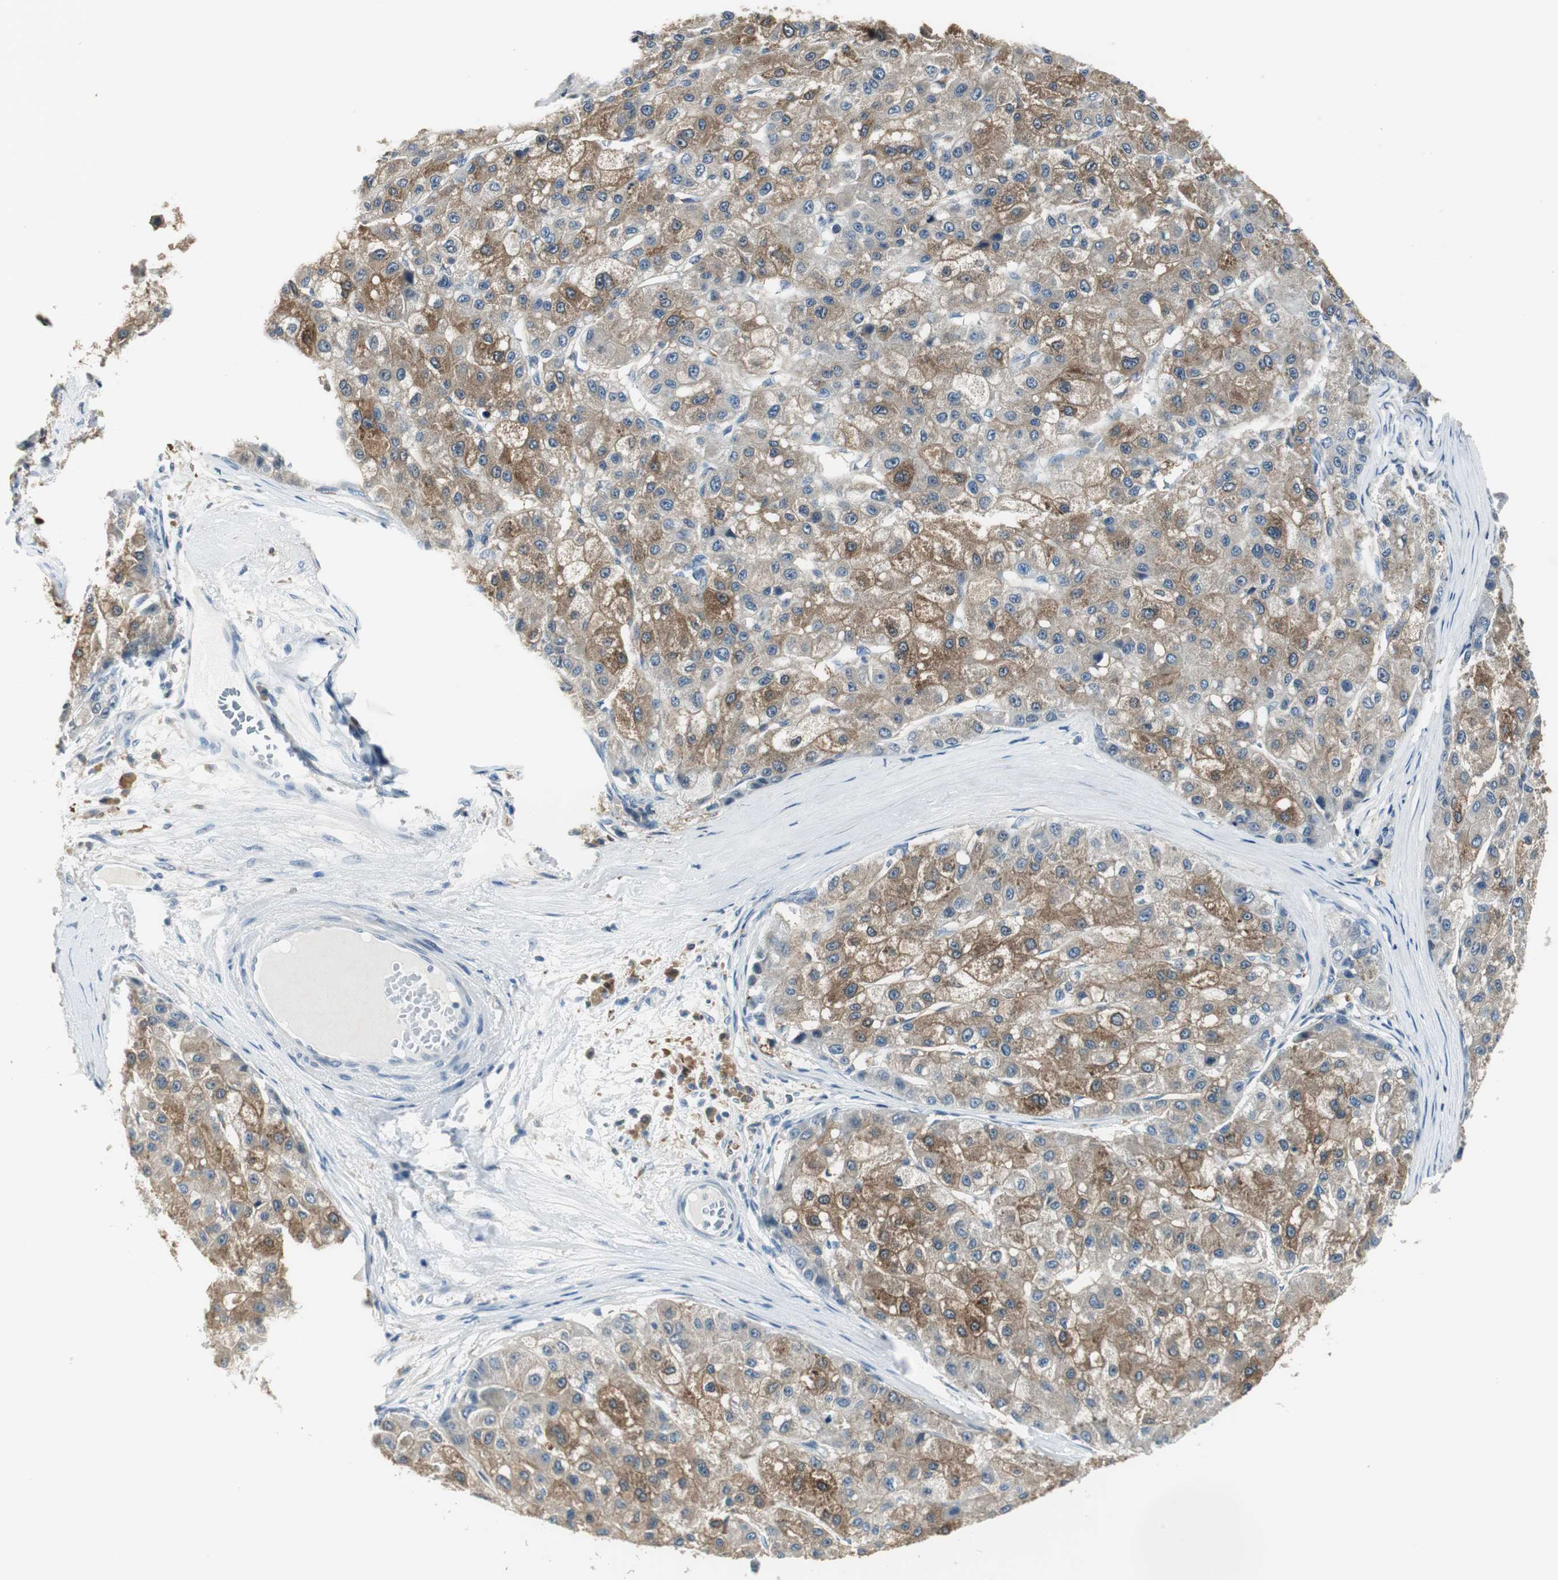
{"staining": {"intensity": "moderate", "quantity": "25%-75%", "location": "cytoplasmic/membranous"}, "tissue": "liver cancer", "cell_type": "Tumor cells", "image_type": "cancer", "snomed": [{"axis": "morphology", "description": "Carcinoma, Hepatocellular, NOS"}, {"axis": "topography", "description": "Liver"}], "caption": "Immunohistochemistry (DAB) staining of human hepatocellular carcinoma (liver) demonstrates moderate cytoplasmic/membranous protein staining in approximately 25%-75% of tumor cells.", "gene": "MSTO1", "patient": {"sex": "male", "age": 80}}